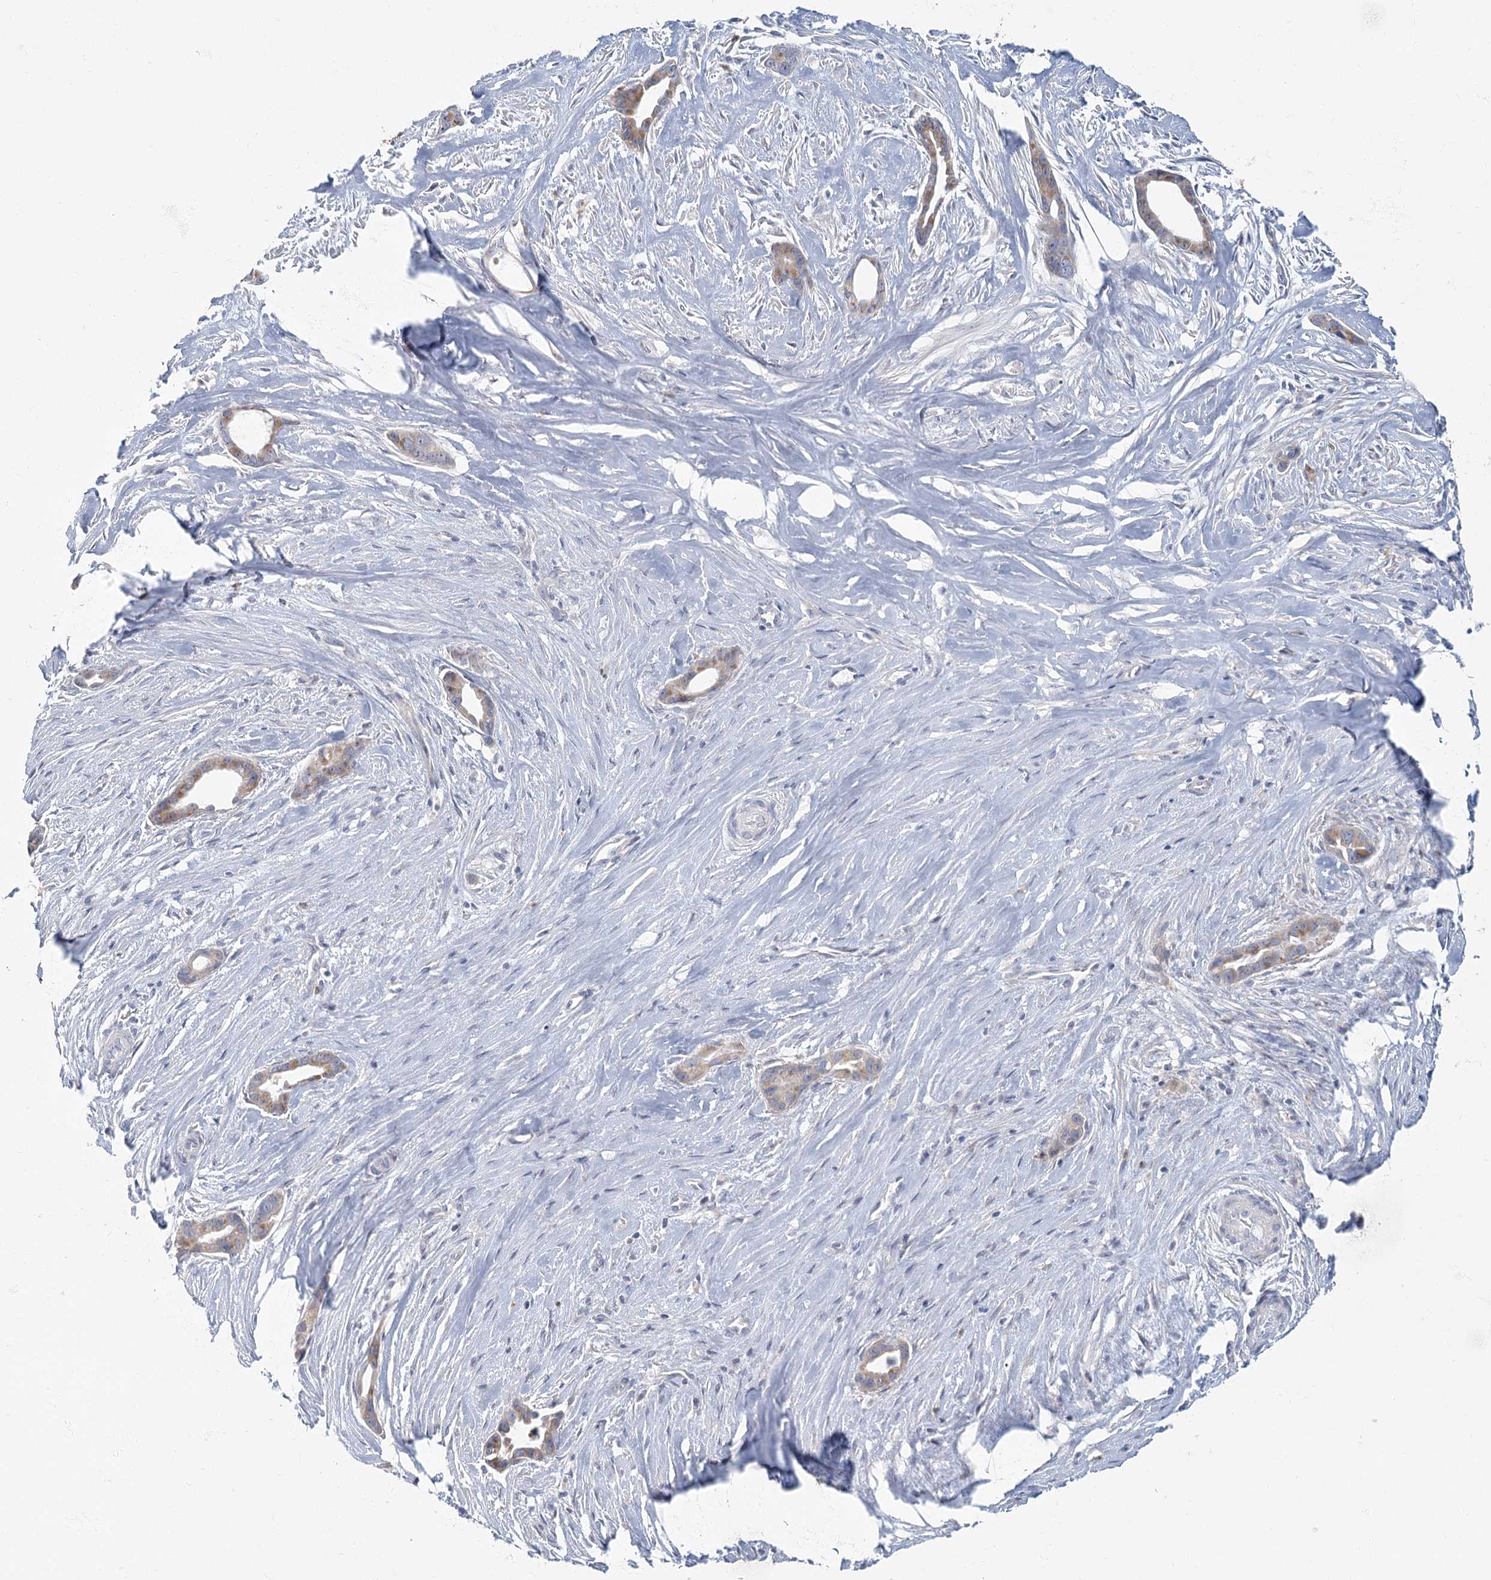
{"staining": {"intensity": "moderate", "quantity": "25%-75%", "location": "cytoplasmic/membranous"}, "tissue": "liver cancer", "cell_type": "Tumor cells", "image_type": "cancer", "snomed": [{"axis": "morphology", "description": "Cholangiocarcinoma"}, {"axis": "topography", "description": "Liver"}], "caption": "This is an image of immunohistochemistry staining of liver cancer (cholangiocarcinoma), which shows moderate positivity in the cytoplasmic/membranous of tumor cells.", "gene": "FAM110C", "patient": {"sex": "female", "age": 55}}